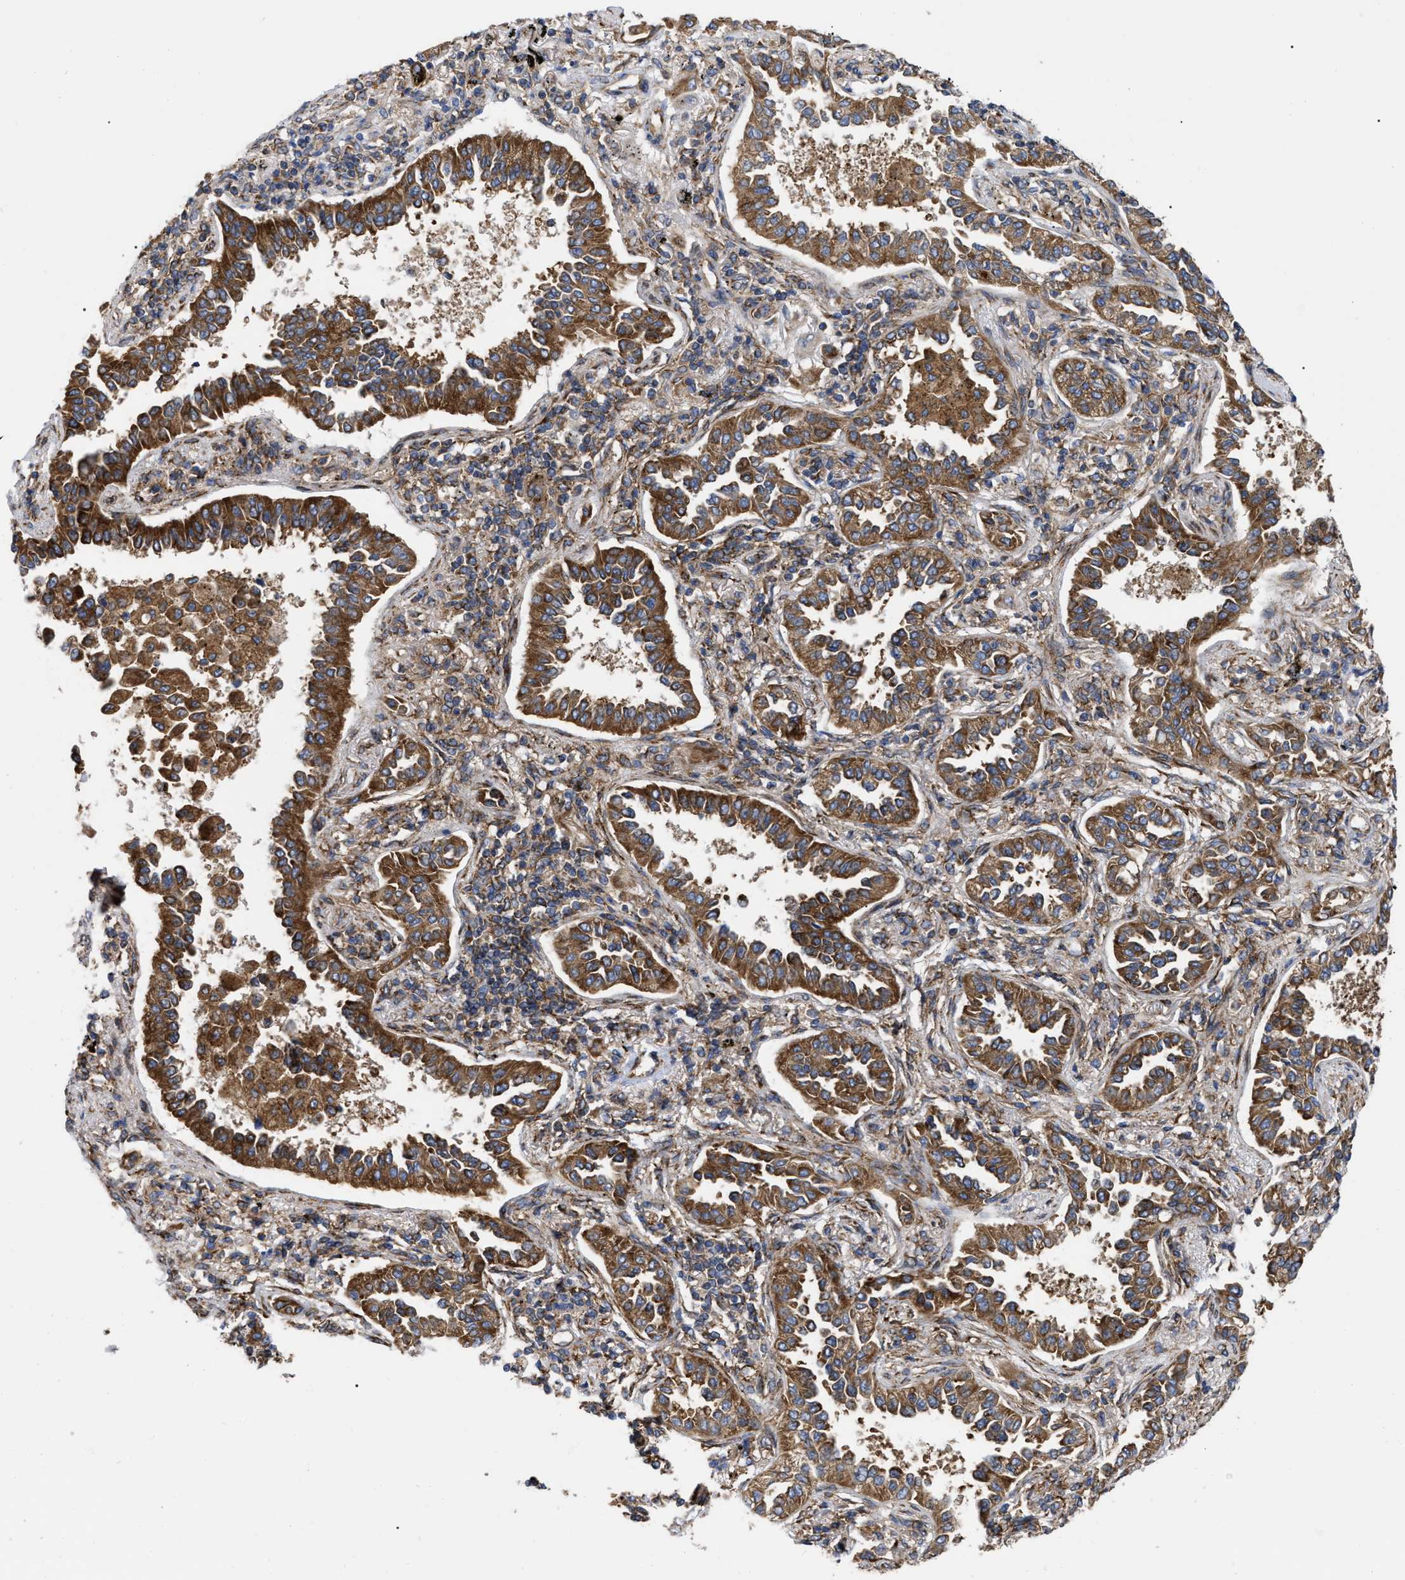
{"staining": {"intensity": "strong", "quantity": ">75%", "location": "cytoplasmic/membranous"}, "tissue": "lung cancer", "cell_type": "Tumor cells", "image_type": "cancer", "snomed": [{"axis": "morphology", "description": "Normal tissue, NOS"}, {"axis": "morphology", "description": "Adenocarcinoma, NOS"}, {"axis": "topography", "description": "Lung"}], "caption": "Immunohistochemical staining of human adenocarcinoma (lung) displays strong cytoplasmic/membranous protein positivity in about >75% of tumor cells. (Stains: DAB in brown, nuclei in blue, Microscopy: brightfield microscopy at high magnification).", "gene": "FAM120A", "patient": {"sex": "male", "age": 59}}